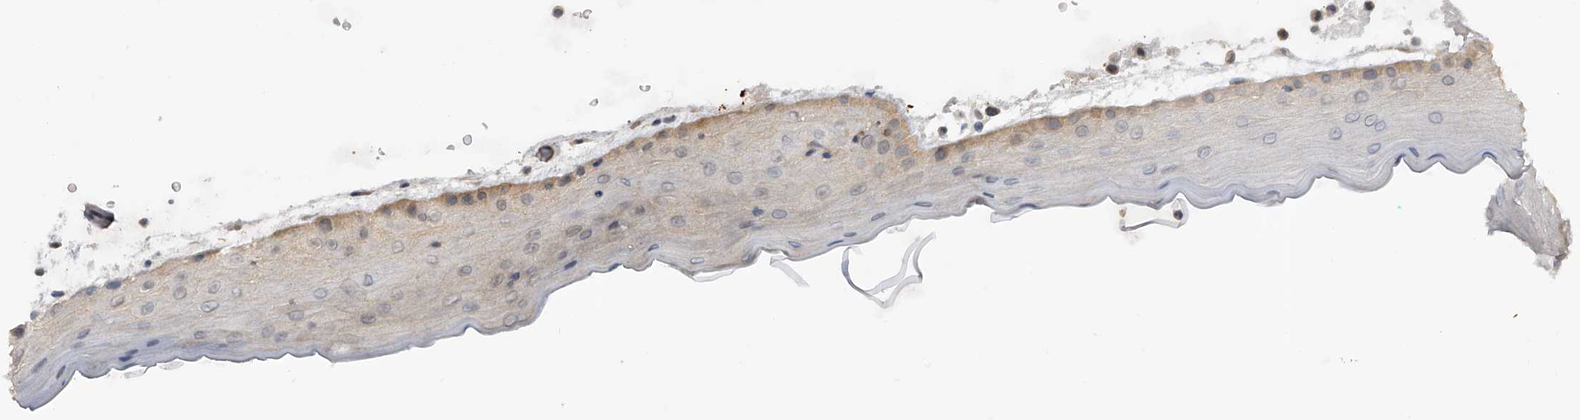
{"staining": {"intensity": "weak", "quantity": "<25%", "location": "cytoplasmic/membranous"}, "tissue": "oral mucosa", "cell_type": "Squamous epithelial cells", "image_type": "normal", "snomed": [{"axis": "morphology", "description": "Normal tissue, NOS"}, {"axis": "topography", "description": "Oral tissue"}], "caption": "DAB immunohistochemical staining of unremarkable human oral mucosa displays no significant positivity in squamous epithelial cells.", "gene": "CFAP298", "patient": {"sex": "male", "age": 13}}